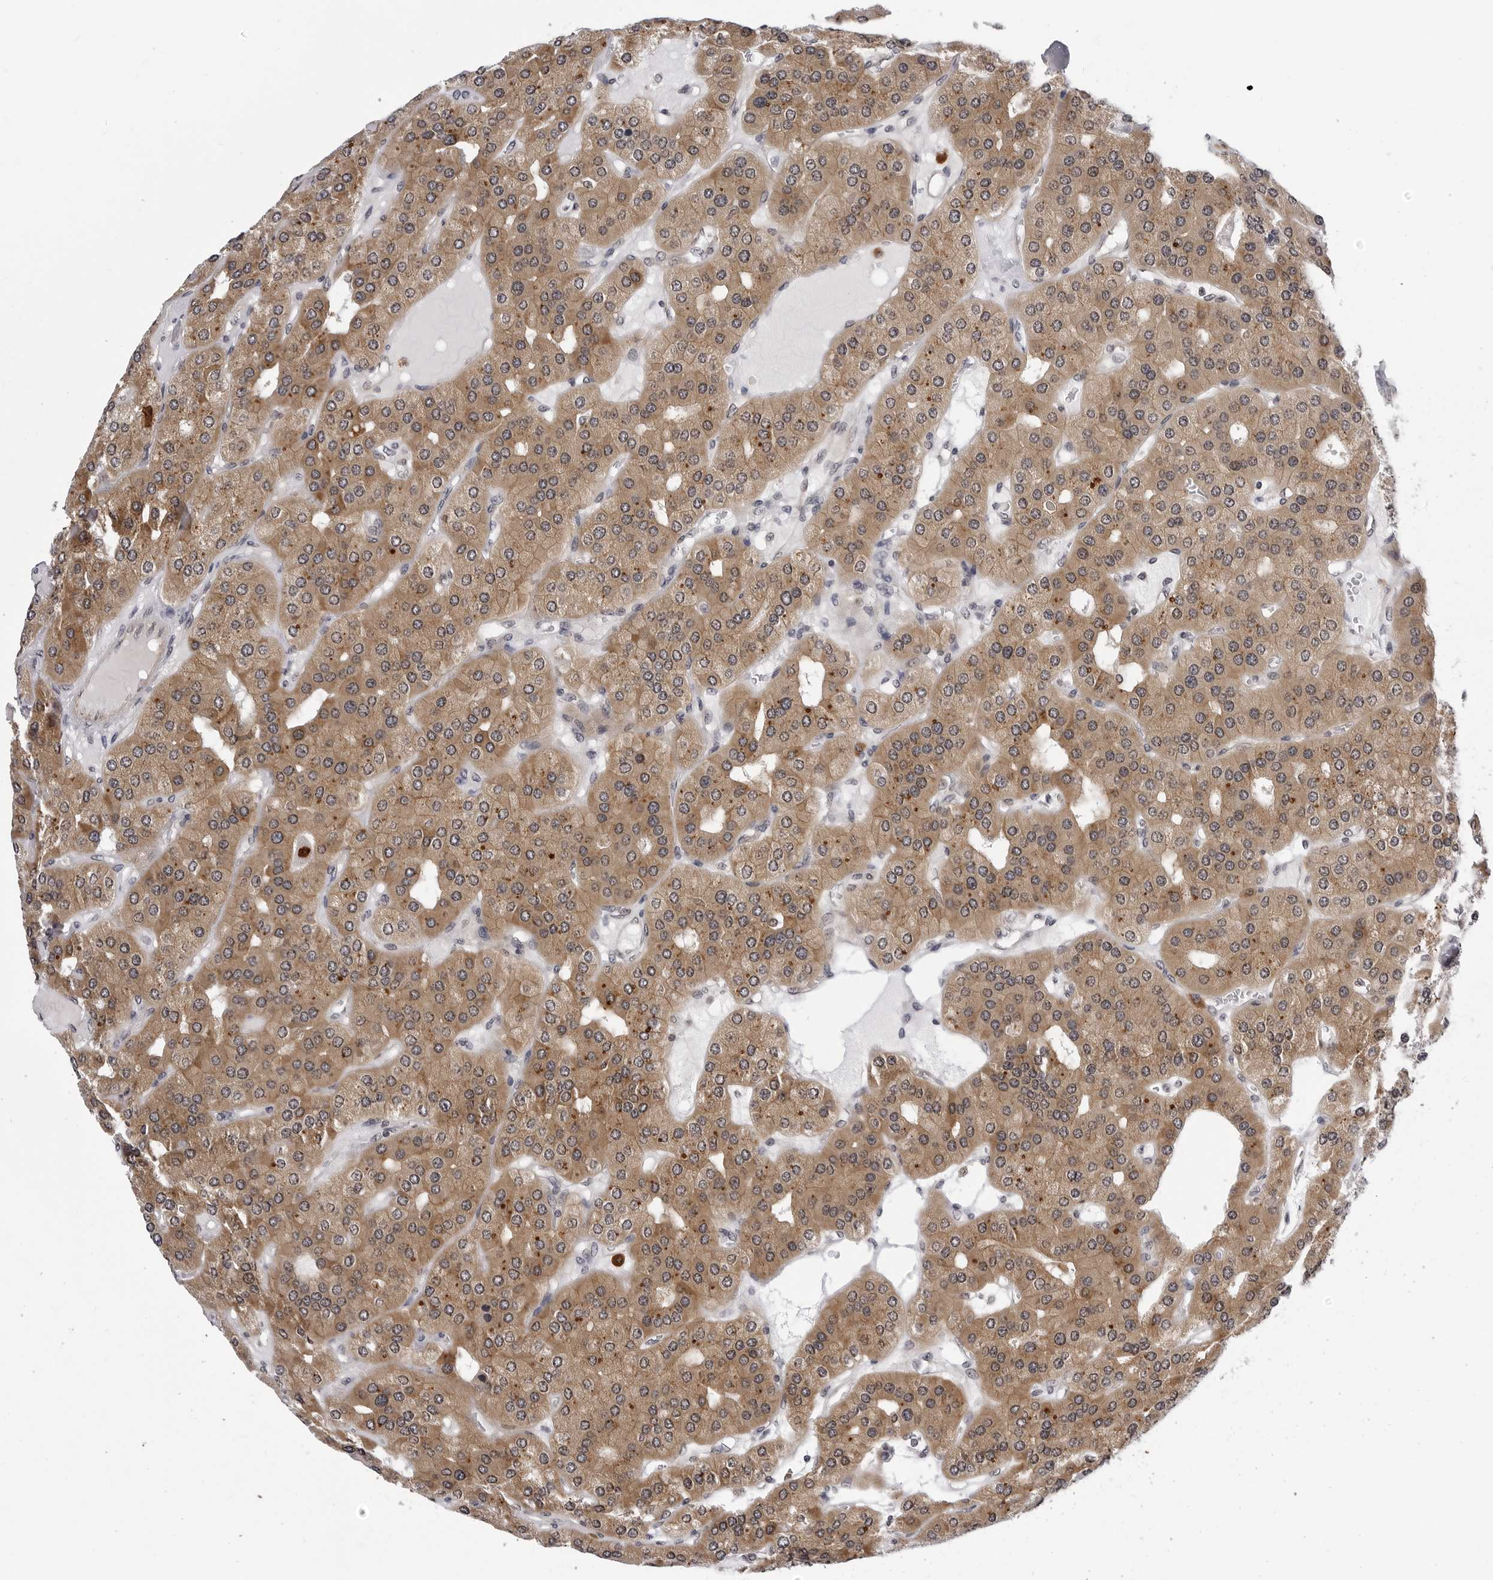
{"staining": {"intensity": "moderate", "quantity": ">75%", "location": "cytoplasmic/membranous,nuclear"}, "tissue": "parathyroid gland", "cell_type": "Glandular cells", "image_type": "normal", "snomed": [{"axis": "morphology", "description": "Normal tissue, NOS"}, {"axis": "morphology", "description": "Adenoma, NOS"}, {"axis": "topography", "description": "Parathyroid gland"}], "caption": "IHC of normal human parathyroid gland displays medium levels of moderate cytoplasmic/membranous,nuclear staining in approximately >75% of glandular cells.", "gene": "KIAA1614", "patient": {"sex": "female", "age": 86}}